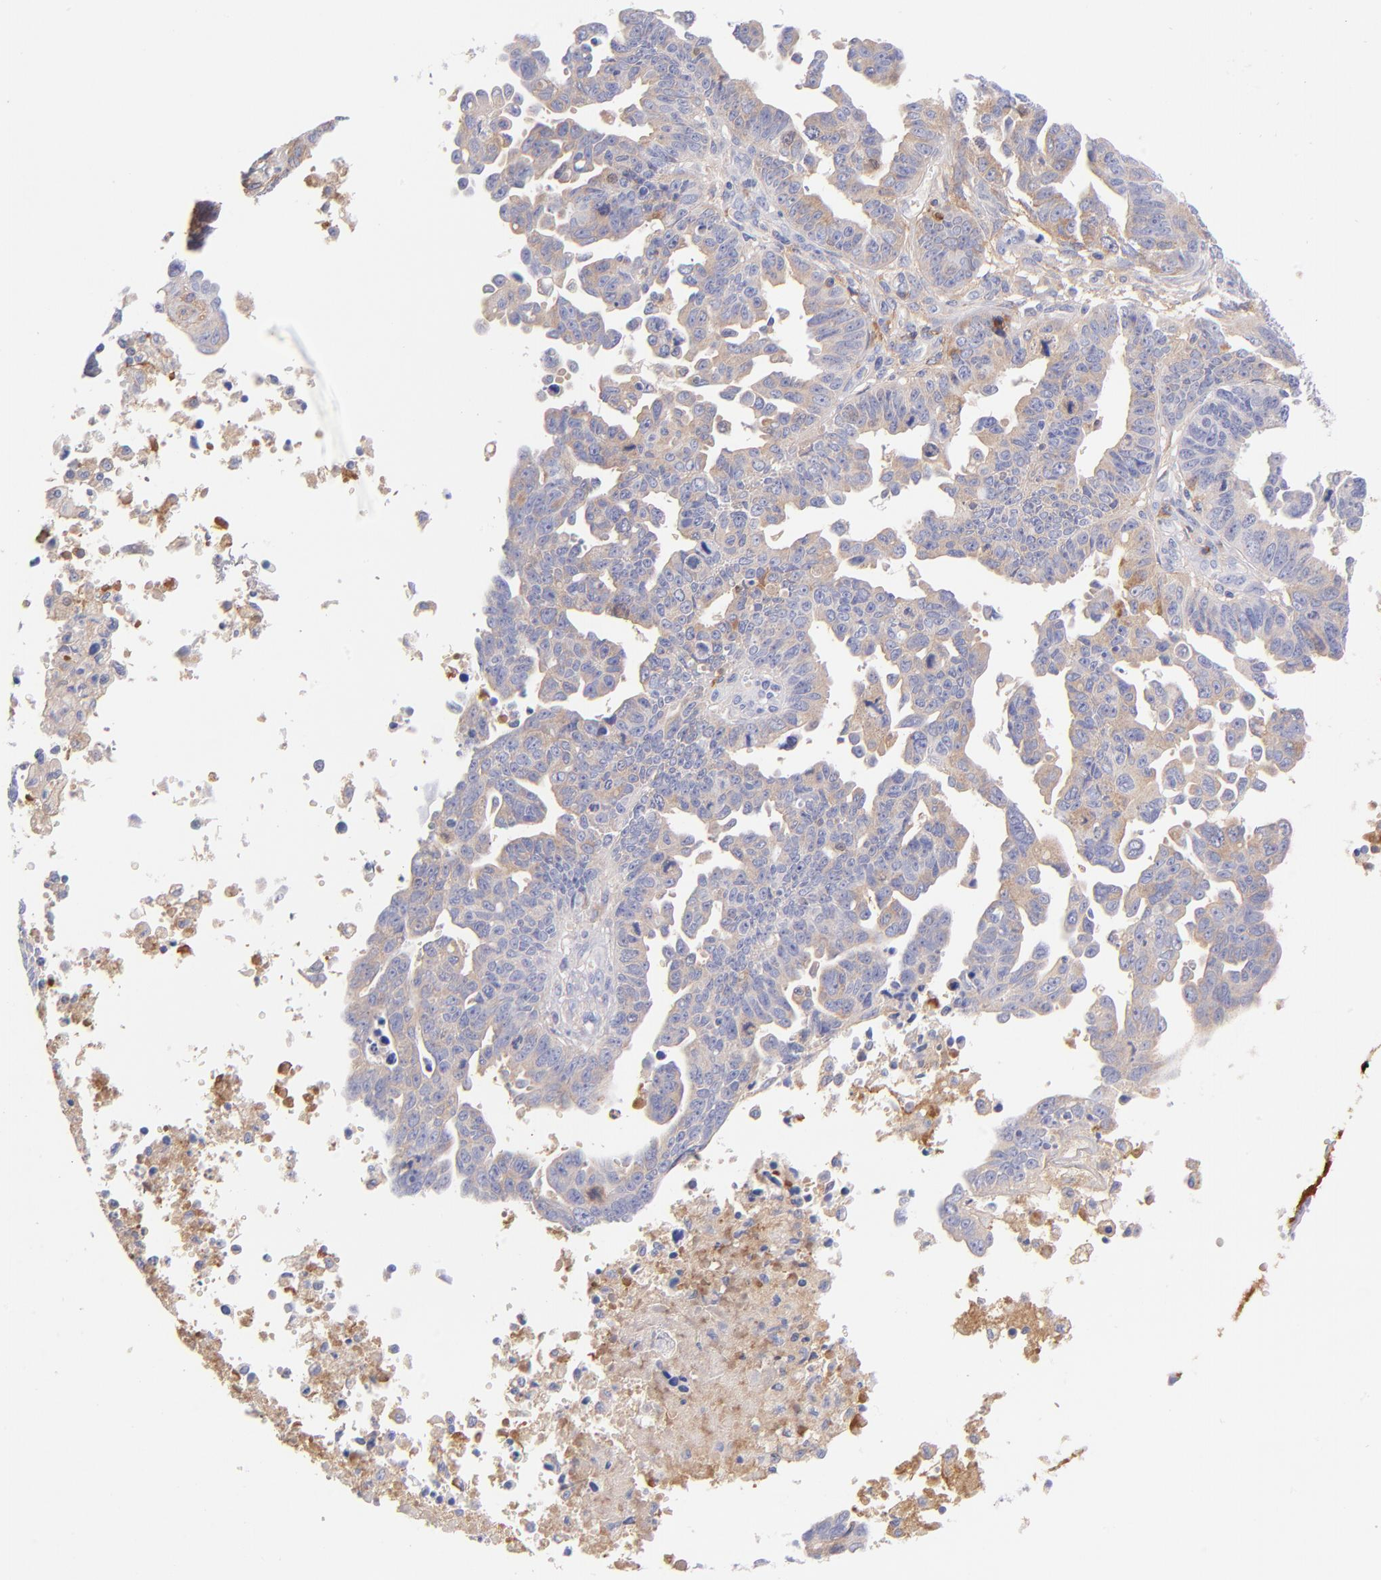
{"staining": {"intensity": "weak", "quantity": ">75%", "location": "cytoplasmic/membranous"}, "tissue": "ovarian cancer", "cell_type": "Tumor cells", "image_type": "cancer", "snomed": [{"axis": "morphology", "description": "Carcinoma, endometroid"}, {"axis": "morphology", "description": "Cystadenocarcinoma, serous, NOS"}, {"axis": "topography", "description": "Ovary"}], "caption": "Immunohistochemical staining of ovarian endometroid carcinoma shows weak cytoplasmic/membranous protein positivity in approximately >75% of tumor cells.", "gene": "HP", "patient": {"sex": "female", "age": 45}}